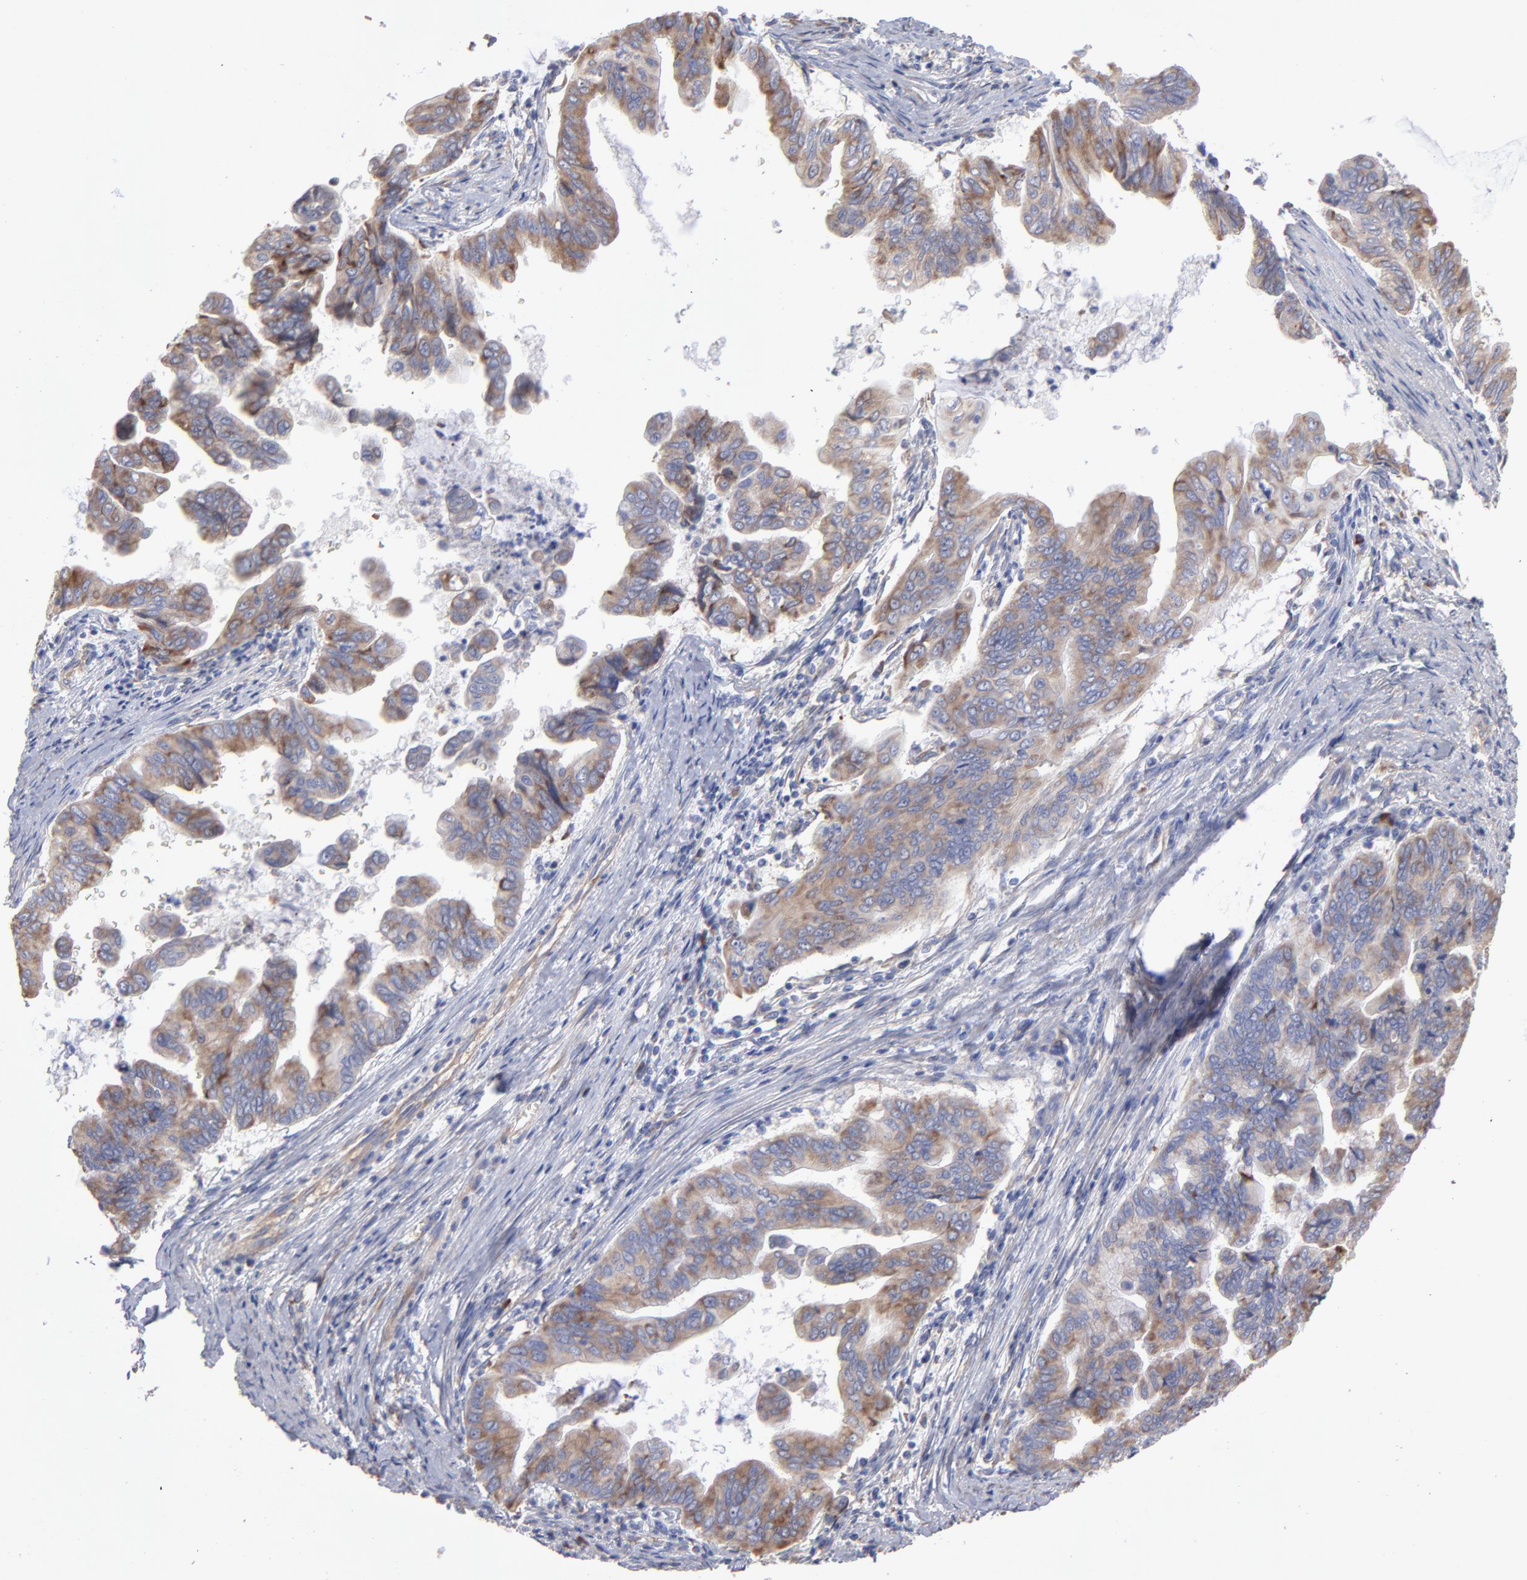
{"staining": {"intensity": "moderate", "quantity": ">75%", "location": "cytoplasmic/membranous"}, "tissue": "stomach cancer", "cell_type": "Tumor cells", "image_type": "cancer", "snomed": [{"axis": "morphology", "description": "Adenocarcinoma, NOS"}, {"axis": "topography", "description": "Stomach, upper"}], "caption": "Immunohistochemical staining of stomach cancer displays medium levels of moderate cytoplasmic/membranous expression in about >75% of tumor cells.", "gene": "RPL3", "patient": {"sex": "male", "age": 80}}